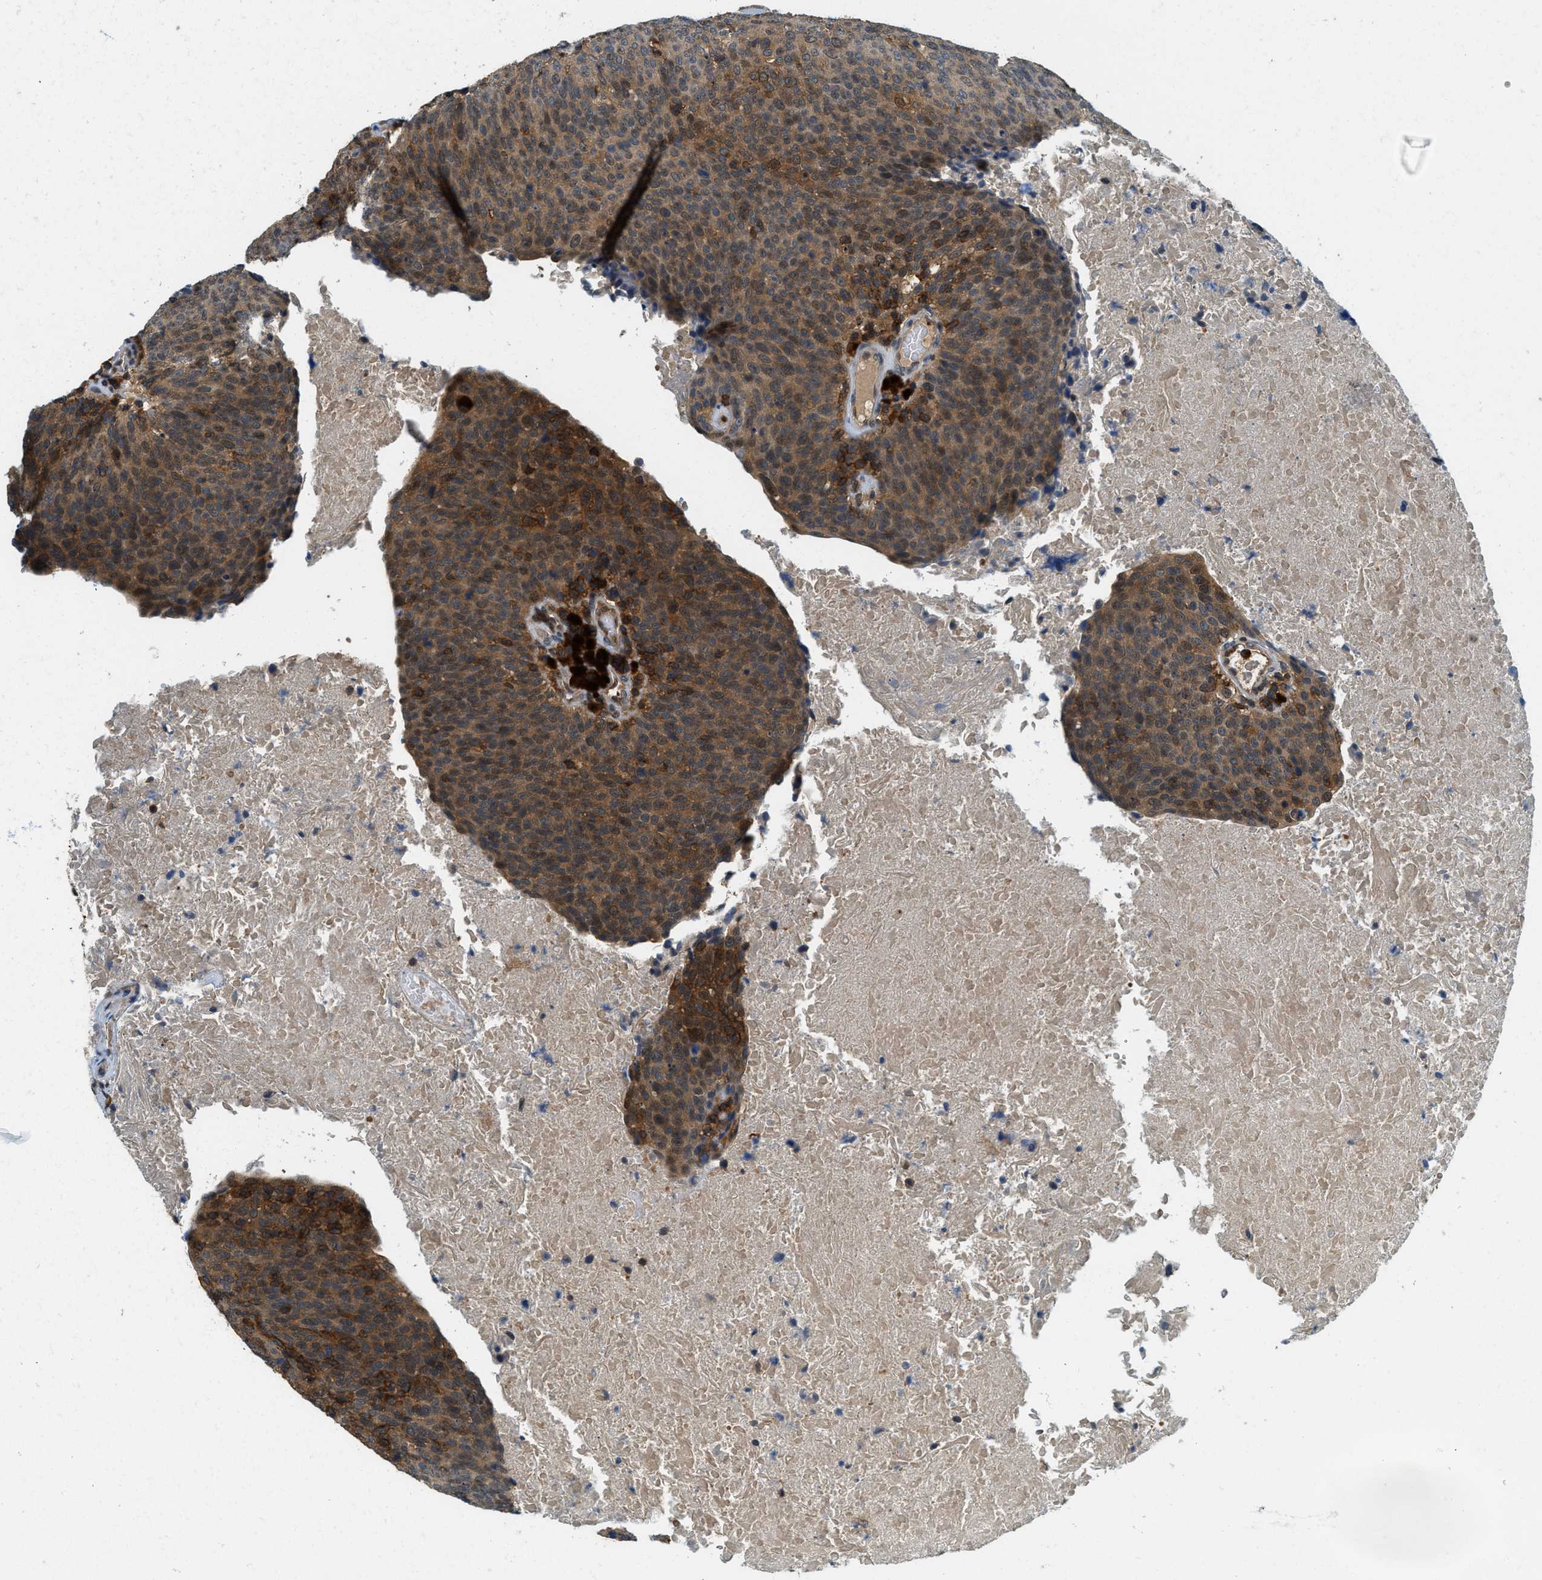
{"staining": {"intensity": "strong", "quantity": ">75%", "location": "cytoplasmic/membranous,nuclear"}, "tissue": "head and neck cancer", "cell_type": "Tumor cells", "image_type": "cancer", "snomed": [{"axis": "morphology", "description": "Squamous cell carcinoma, NOS"}, {"axis": "morphology", "description": "Squamous cell carcinoma, metastatic, NOS"}, {"axis": "topography", "description": "Lymph node"}, {"axis": "topography", "description": "Head-Neck"}], "caption": "Immunohistochemical staining of human head and neck cancer (metastatic squamous cell carcinoma) exhibits high levels of strong cytoplasmic/membranous and nuclear protein expression in approximately >75% of tumor cells. The protein is stained brown, and the nuclei are stained in blue (DAB IHC with brightfield microscopy, high magnification).", "gene": "GMPPB", "patient": {"sex": "male", "age": 62}}